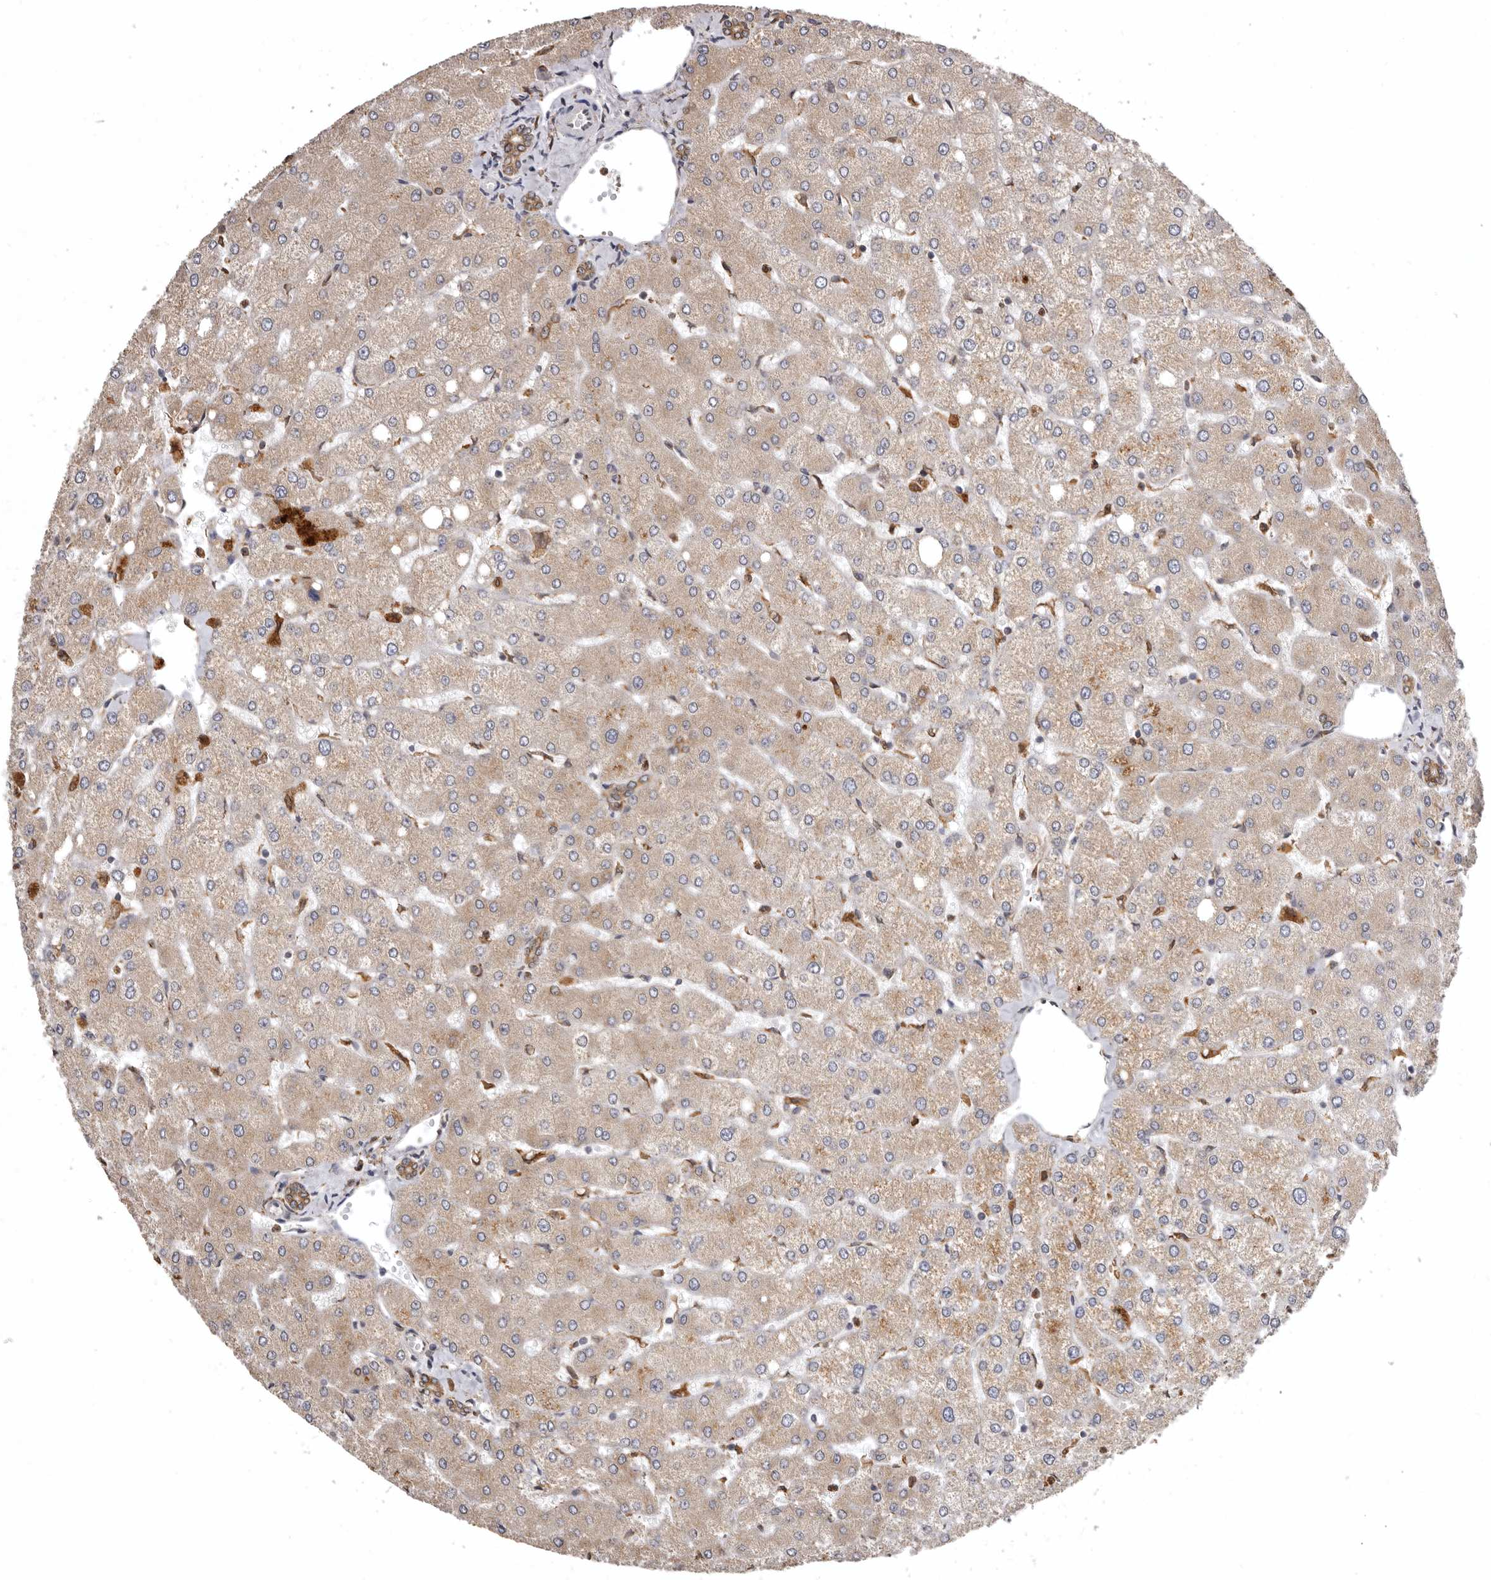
{"staining": {"intensity": "moderate", "quantity": ">75%", "location": "cytoplasmic/membranous"}, "tissue": "liver", "cell_type": "Cholangiocytes", "image_type": "normal", "snomed": [{"axis": "morphology", "description": "Normal tissue, NOS"}, {"axis": "topography", "description": "Liver"}], "caption": "The histopathology image displays immunohistochemical staining of unremarkable liver. There is moderate cytoplasmic/membranous staining is identified in approximately >75% of cholangiocytes.", "gene": "INKA2", "patient": {"sex": "female", "age": 54}}